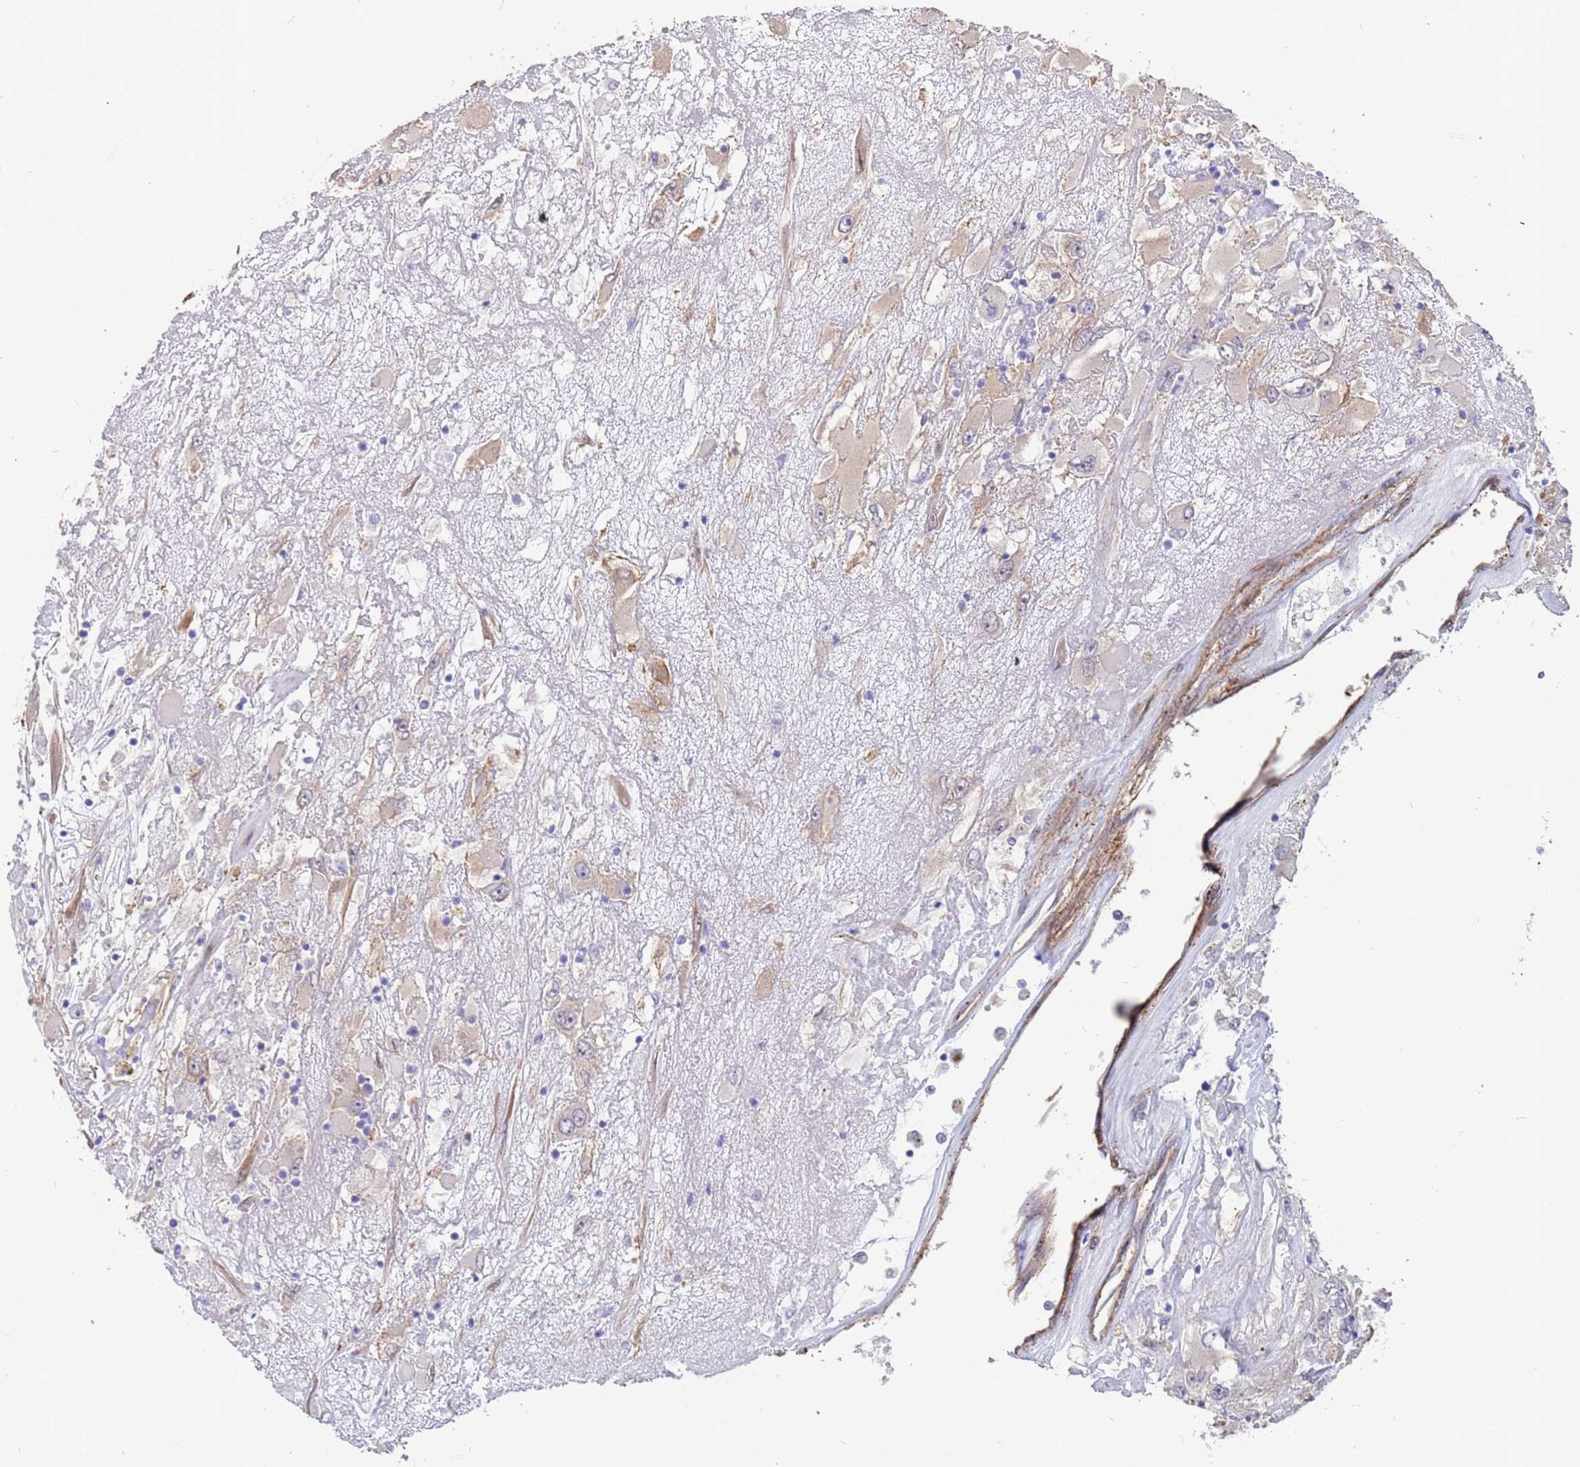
{"staining": {"intensity": "weak", "quantity": "<25%", "location": "cytoplasmic/membranous"}, "tissue": "renal cancer", "cell_type": "Tumor cells", "image_type": "cancer", "snomed": [{"axis": "morphology", "description": "Adenocarcinoma, NOS"}, {"axis": "topography", "description": "Kidney"}], "caption": "IHC micrograph of renal cancer (adenocarcinoma) stained for a protein (brown), which reveals no staining in tumor cells. Brightfield microscopy of immunohistochemistry stained with DAB (brown) and hematoxylin (blue), captured at high magnification.", "gene": "EHD2", "patient": {"sex": "female", "age": 52}}